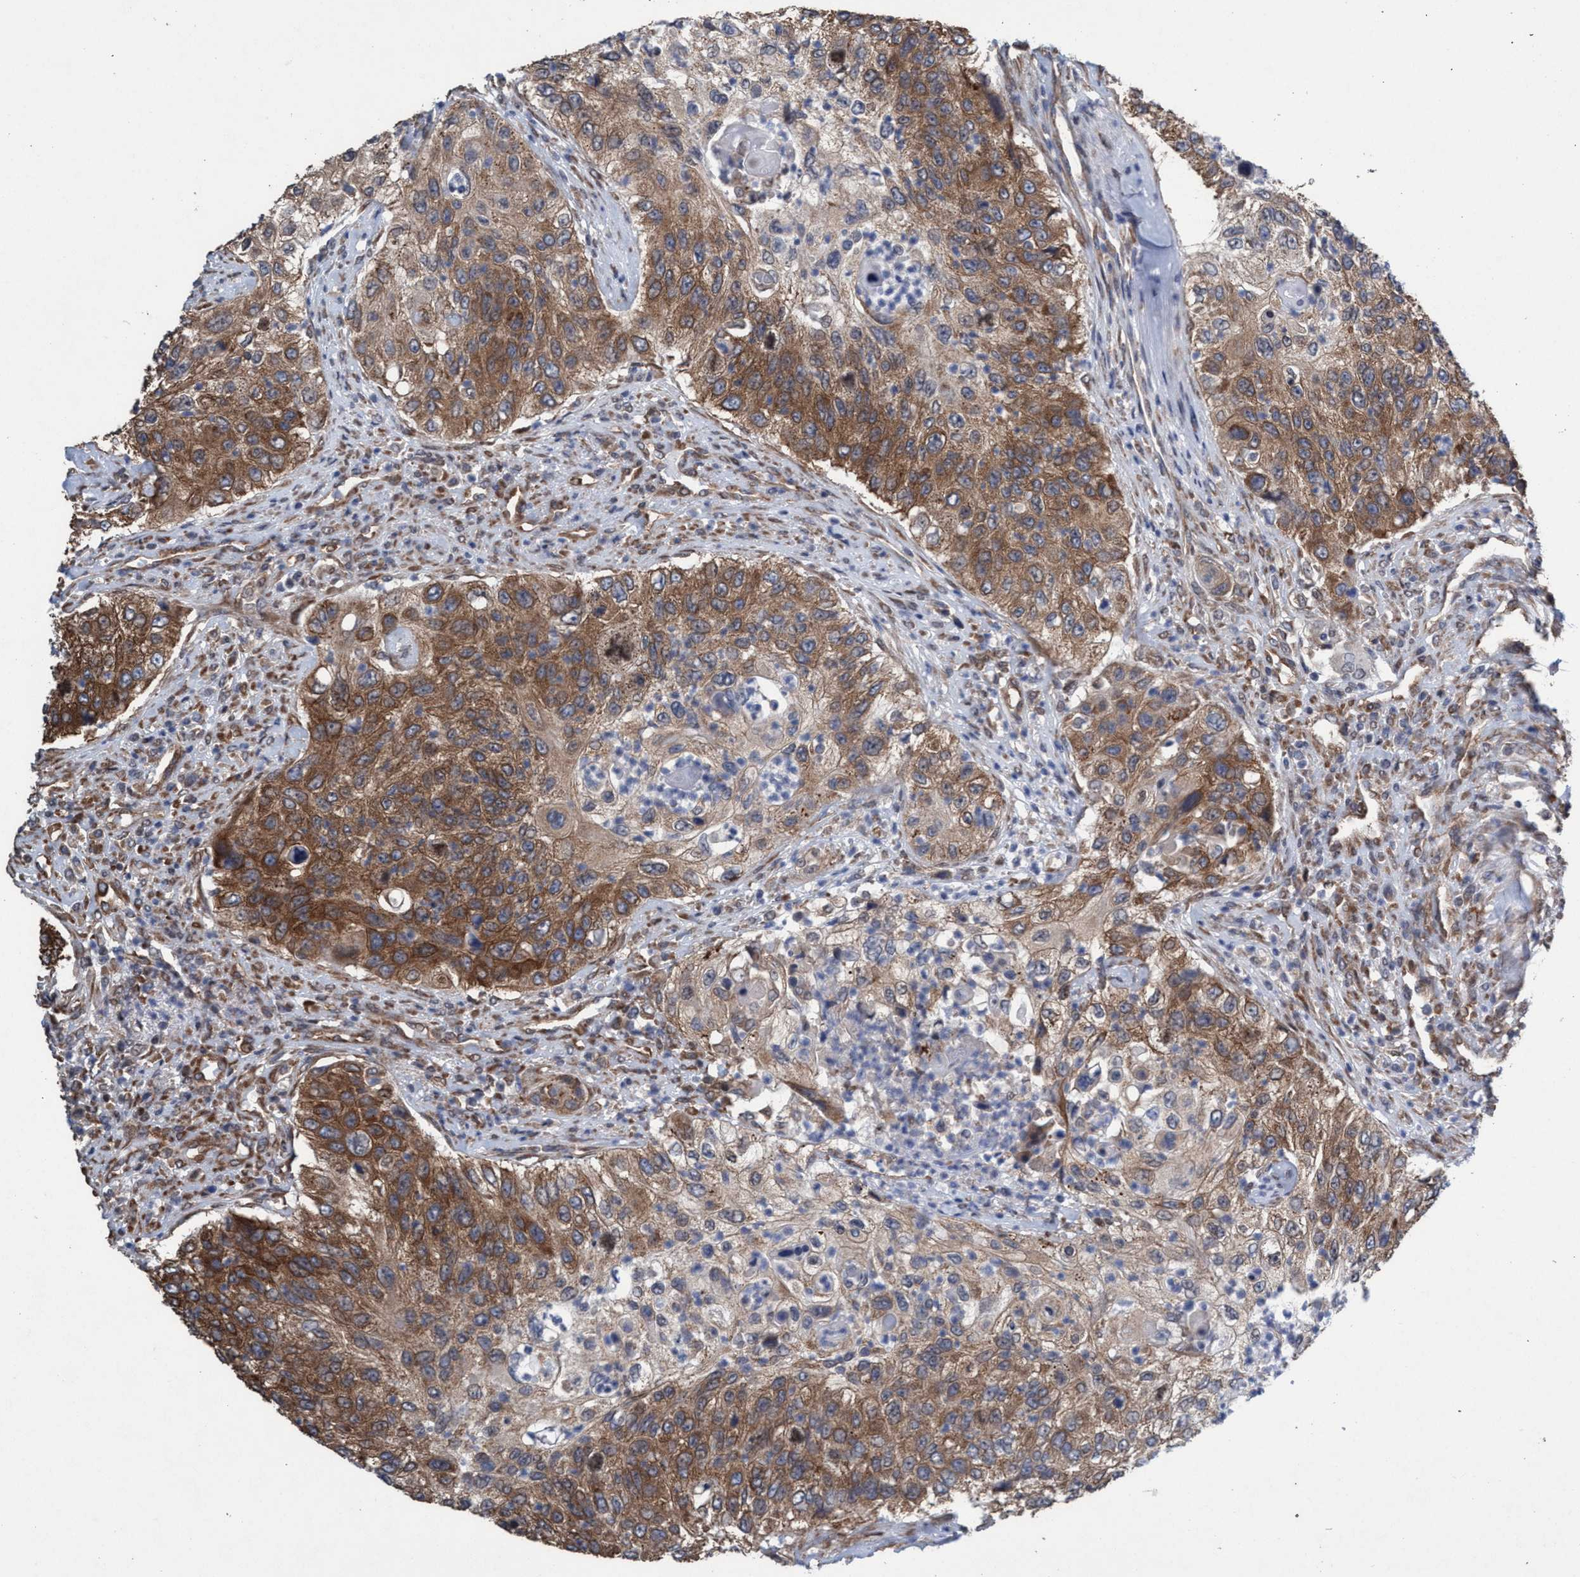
{"staining": {"intensity": "moderate", "quantity": ">75%", "location": "cytoplasmic/membranous"}, "tissue": "urothelial cancer", "cell_type": "Tumor cells", "image_type": "cancer", "snomed": [{"axis": "morphology", "description": "Urothelial carcinoma, High grade"}, {"axis": "topography", "description": "Urinary bladder"}], "caption": "Human urothelial carcinoma (high-grade) stained with a brown dye displays moderate cytoplasmic/membranous positive positivity in approximately >75% of tumor cells.", "gene": "METAP2", "patient": {"sex": "female", "age": 60}}